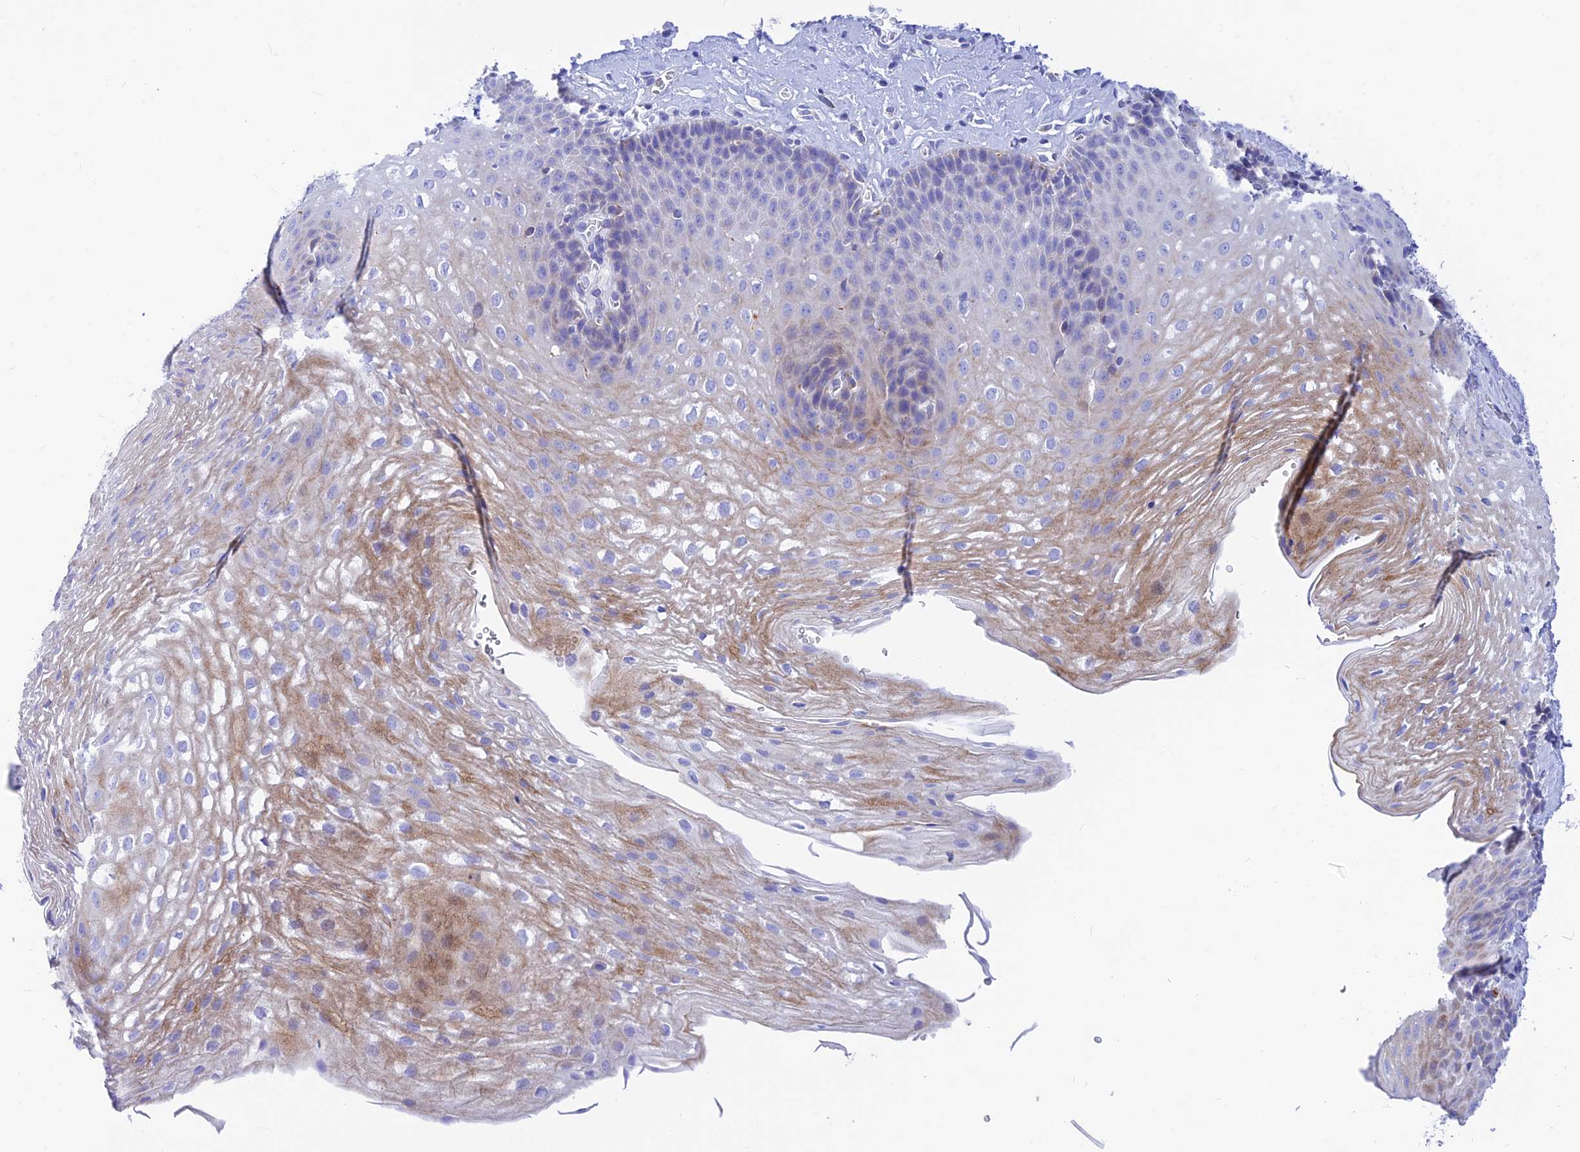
{"staining": {"intensity": "moderate", "quantity": "<25%", "location": "cytoplasmic/membranous"}, "tissue": "esophagus", "cell_type": "Squamous epithelial cells", "image_type": "normal", "snomed": [{"axis": "morphology", "description": "Normal tissue, NOS"}, {"axis": "topography", "description": "Esophagus"}], "caption": "This micrograph reveals immunohistochemistry (IHC) staining of normal esophagus, with low moderate cytoplasmic/membranous staining in about <25% of squamous epithelial cells.", "gene": "CNOT6", "patient": {"sex": "female", "age": 66}}